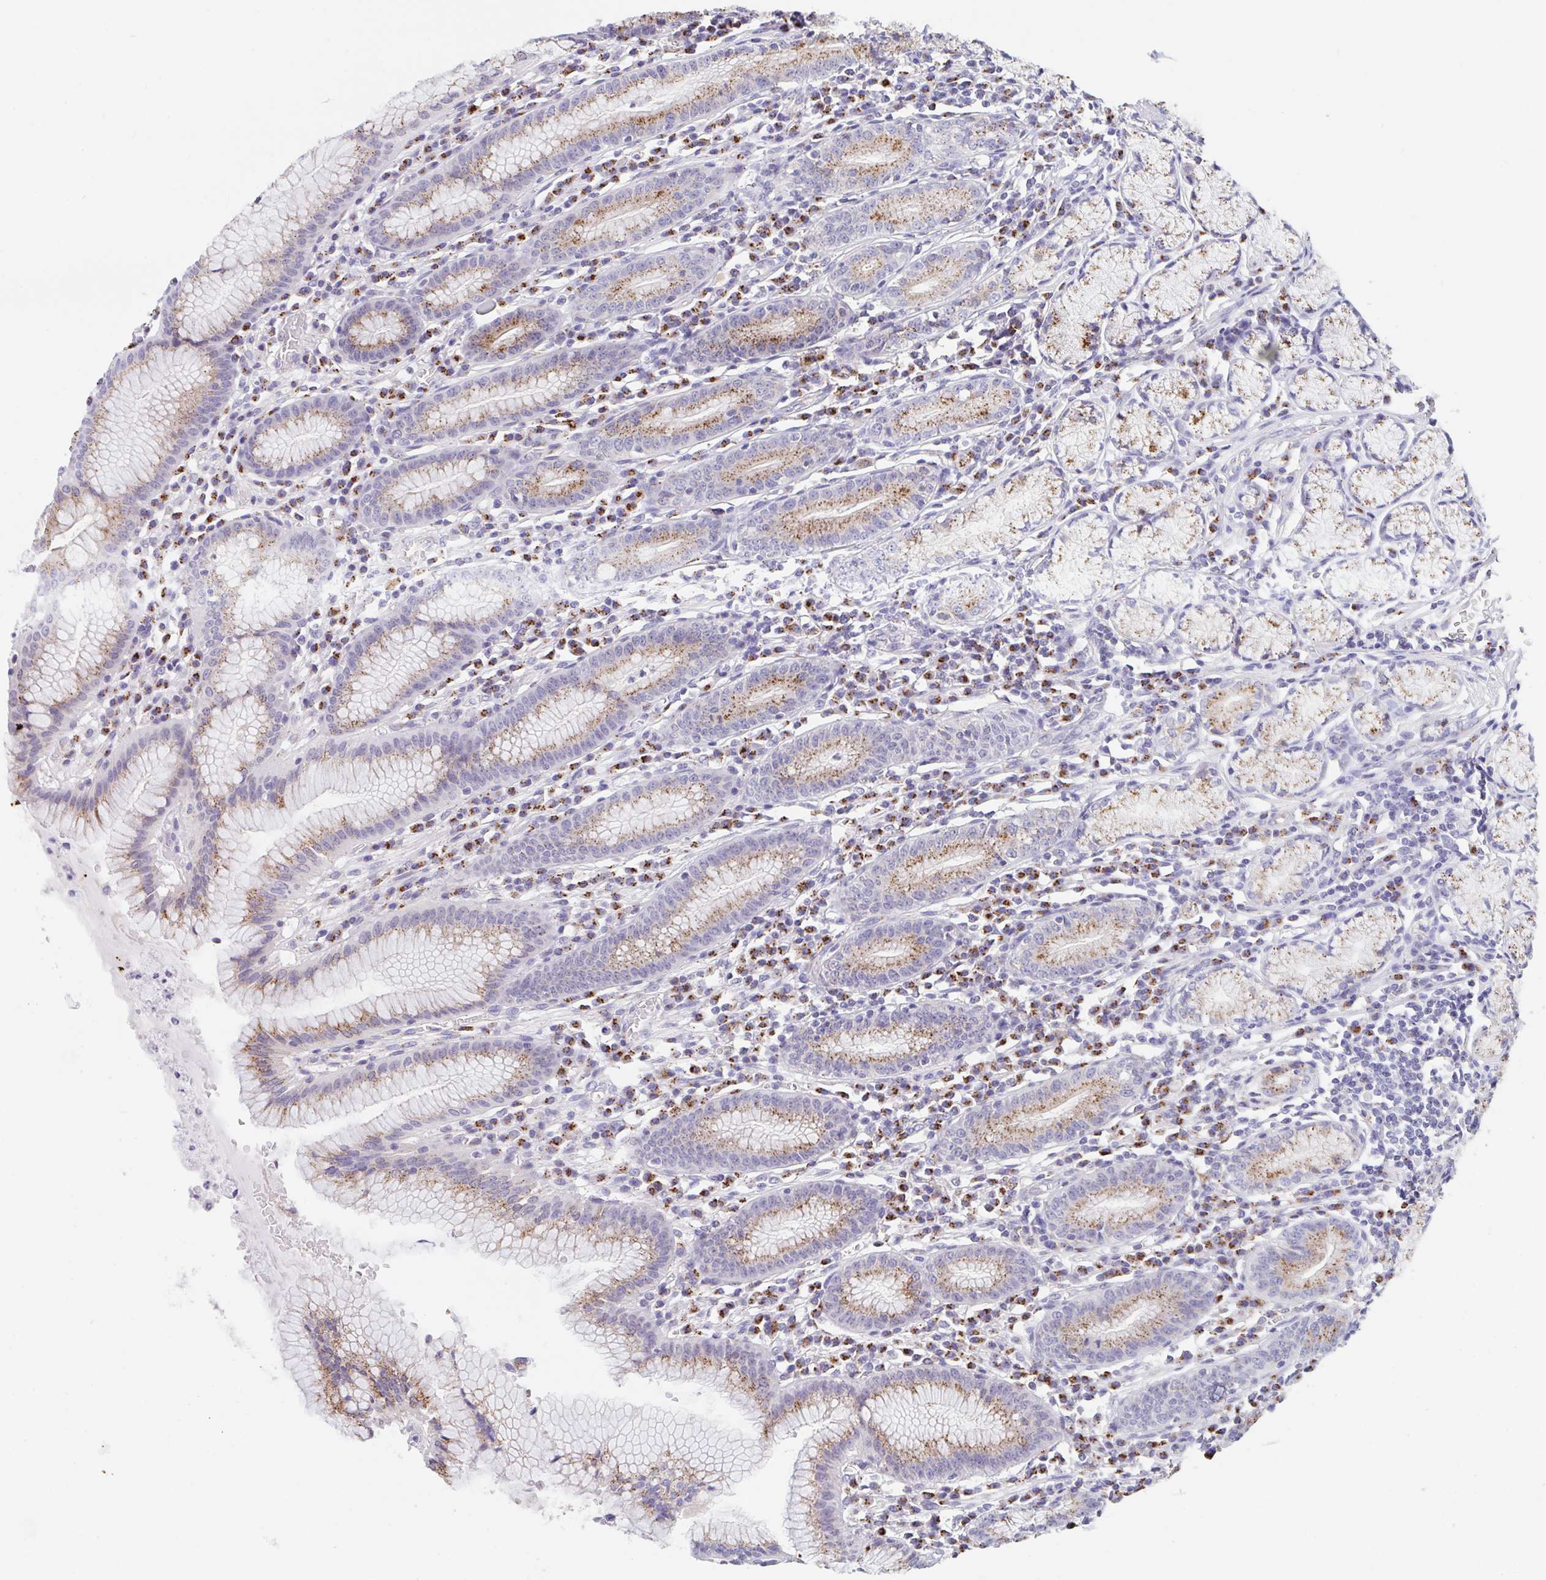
{"staining": {"intensity": "strong", "quantity": ">75%", "location": "cytoplasmic/membranous"}, "tissue": "stomach", "cell_type": "Glandular cells", "image_type": "normal", "snomed": [{"axis": "morphology", "description": "Normal tissue, NOS"}, {"axis": "topography", "description": "Stomach"}], "caption": "Immunohistochemistry (IHC) (DAB (3,3'-diaminobenzidine)) staining of unremarkable stomach demonstrates strong cytoplasmic/membranous protein staining in about >75% of glandular cells.", "gene": "PROSER3", "patient": {"sex": "male", "age": 55}}